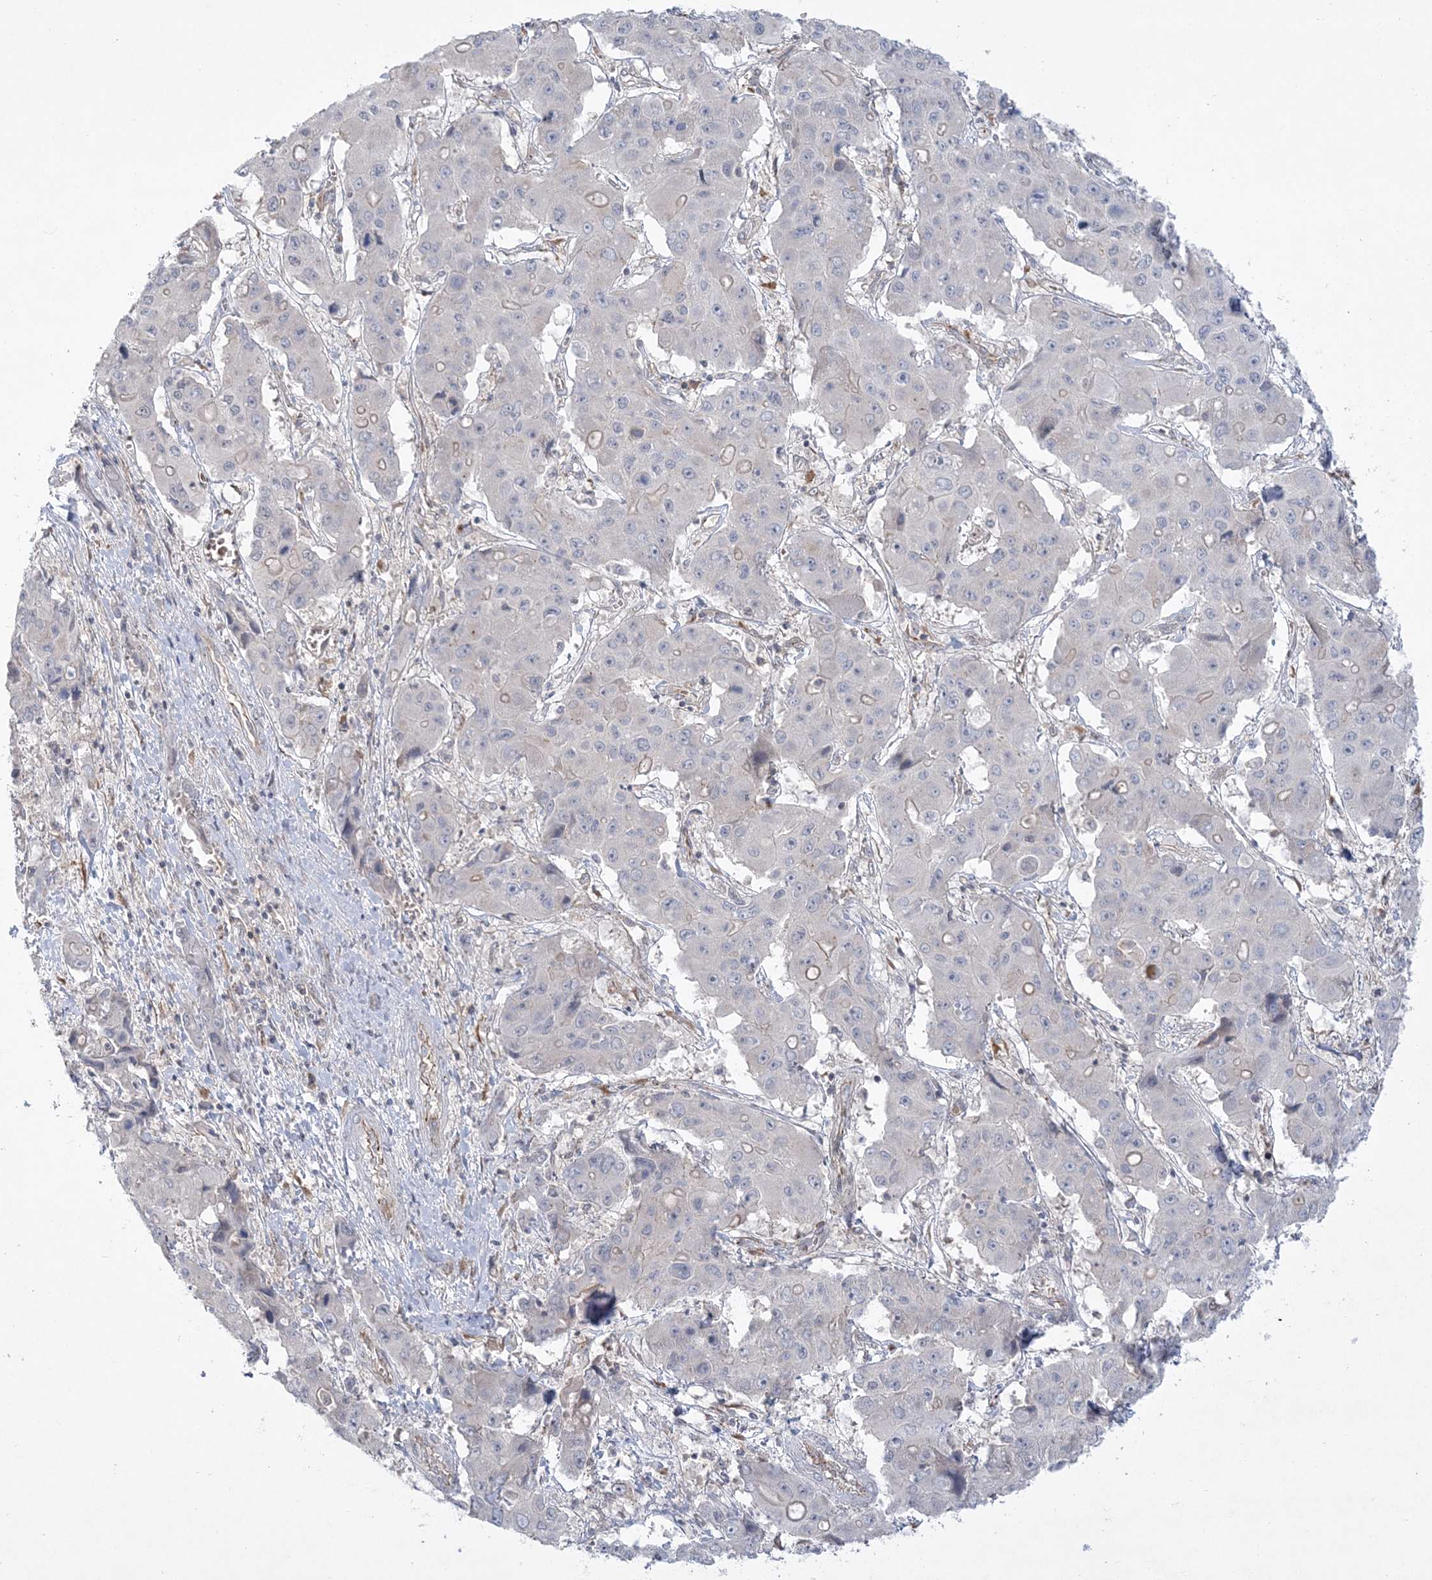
{"staining": {"intensity": "negative", "quantity": "none", "location": "none"}, "tissue": "liver cancer", "cell_type": "Tumor cells", "image_type": "cancer", "snomed": [{"axis": "morphology", "description": "Cholangiocarcinoma"}, {"axis": "topography", "description": "Liver"}], "caption": "Liver cancer was stained to show a protein in brown. There is no significant positivity in tumor cells.", "gene": "ADAMTS12", "patient": {"sex": "male", "age": 67}}